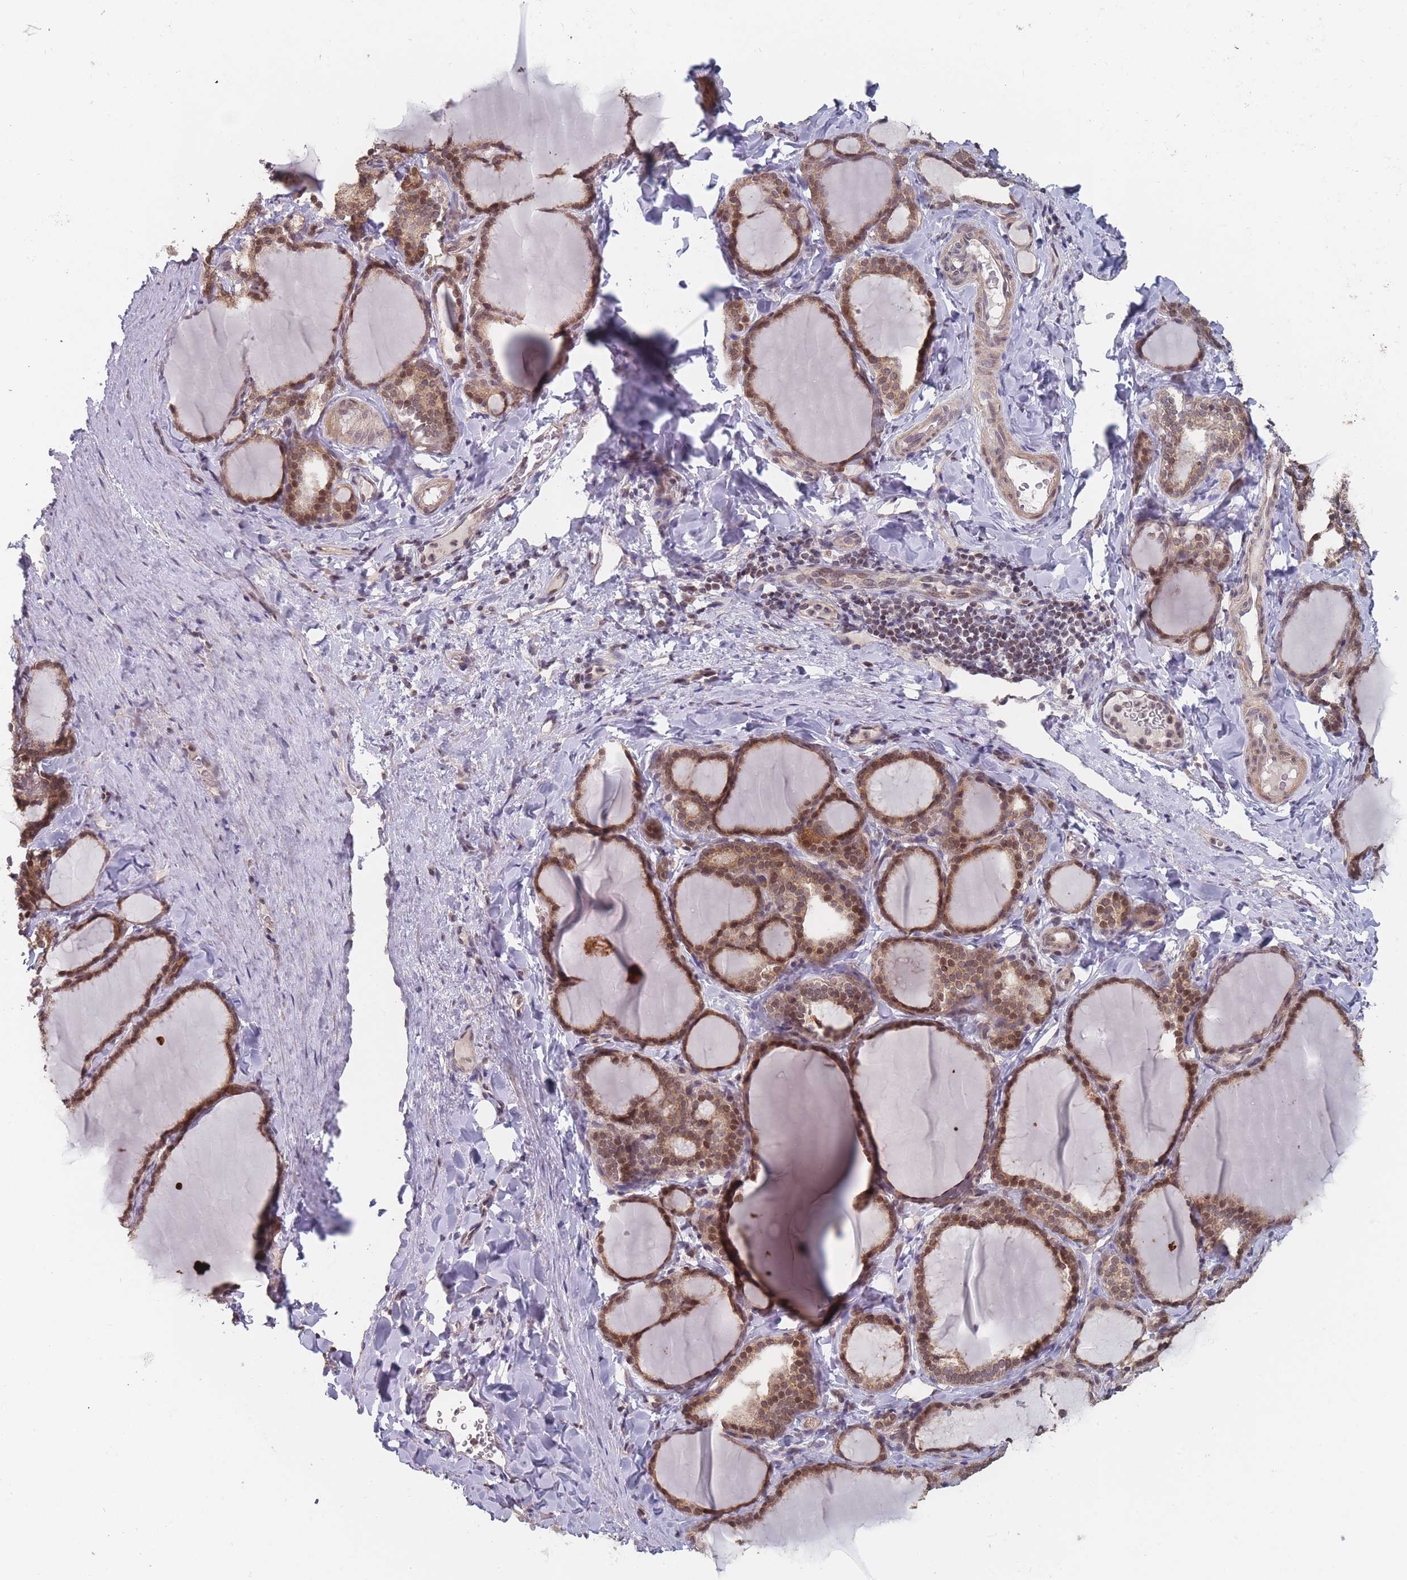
{"staining": {"intensity": "moderate", "quantity": ">75%", "location": "cytoplasmic/membranous,nuclear"}, "tissue": "thyroid gland", "cell_type": "Glandular cells", "image_type": "normal", "snomed": [{"axis": "morphology", "description": "Normal tissue, NOS"}, {"axis": "topography", "description": "Thyroid gland"}], "caption": "Immunohistochemistry image of normal thyroid gland: thyroid gland stained using immunohistochemistry shows medium levels of moderate protein expression localized specifically in the cytoplasmic/membranous,nuclear of glandular cells, appearing as a cytoplasmic/membranous,nuclear brown color.", "gene": "CNTRL", "patient": {"sex": "female", "age": 31}}